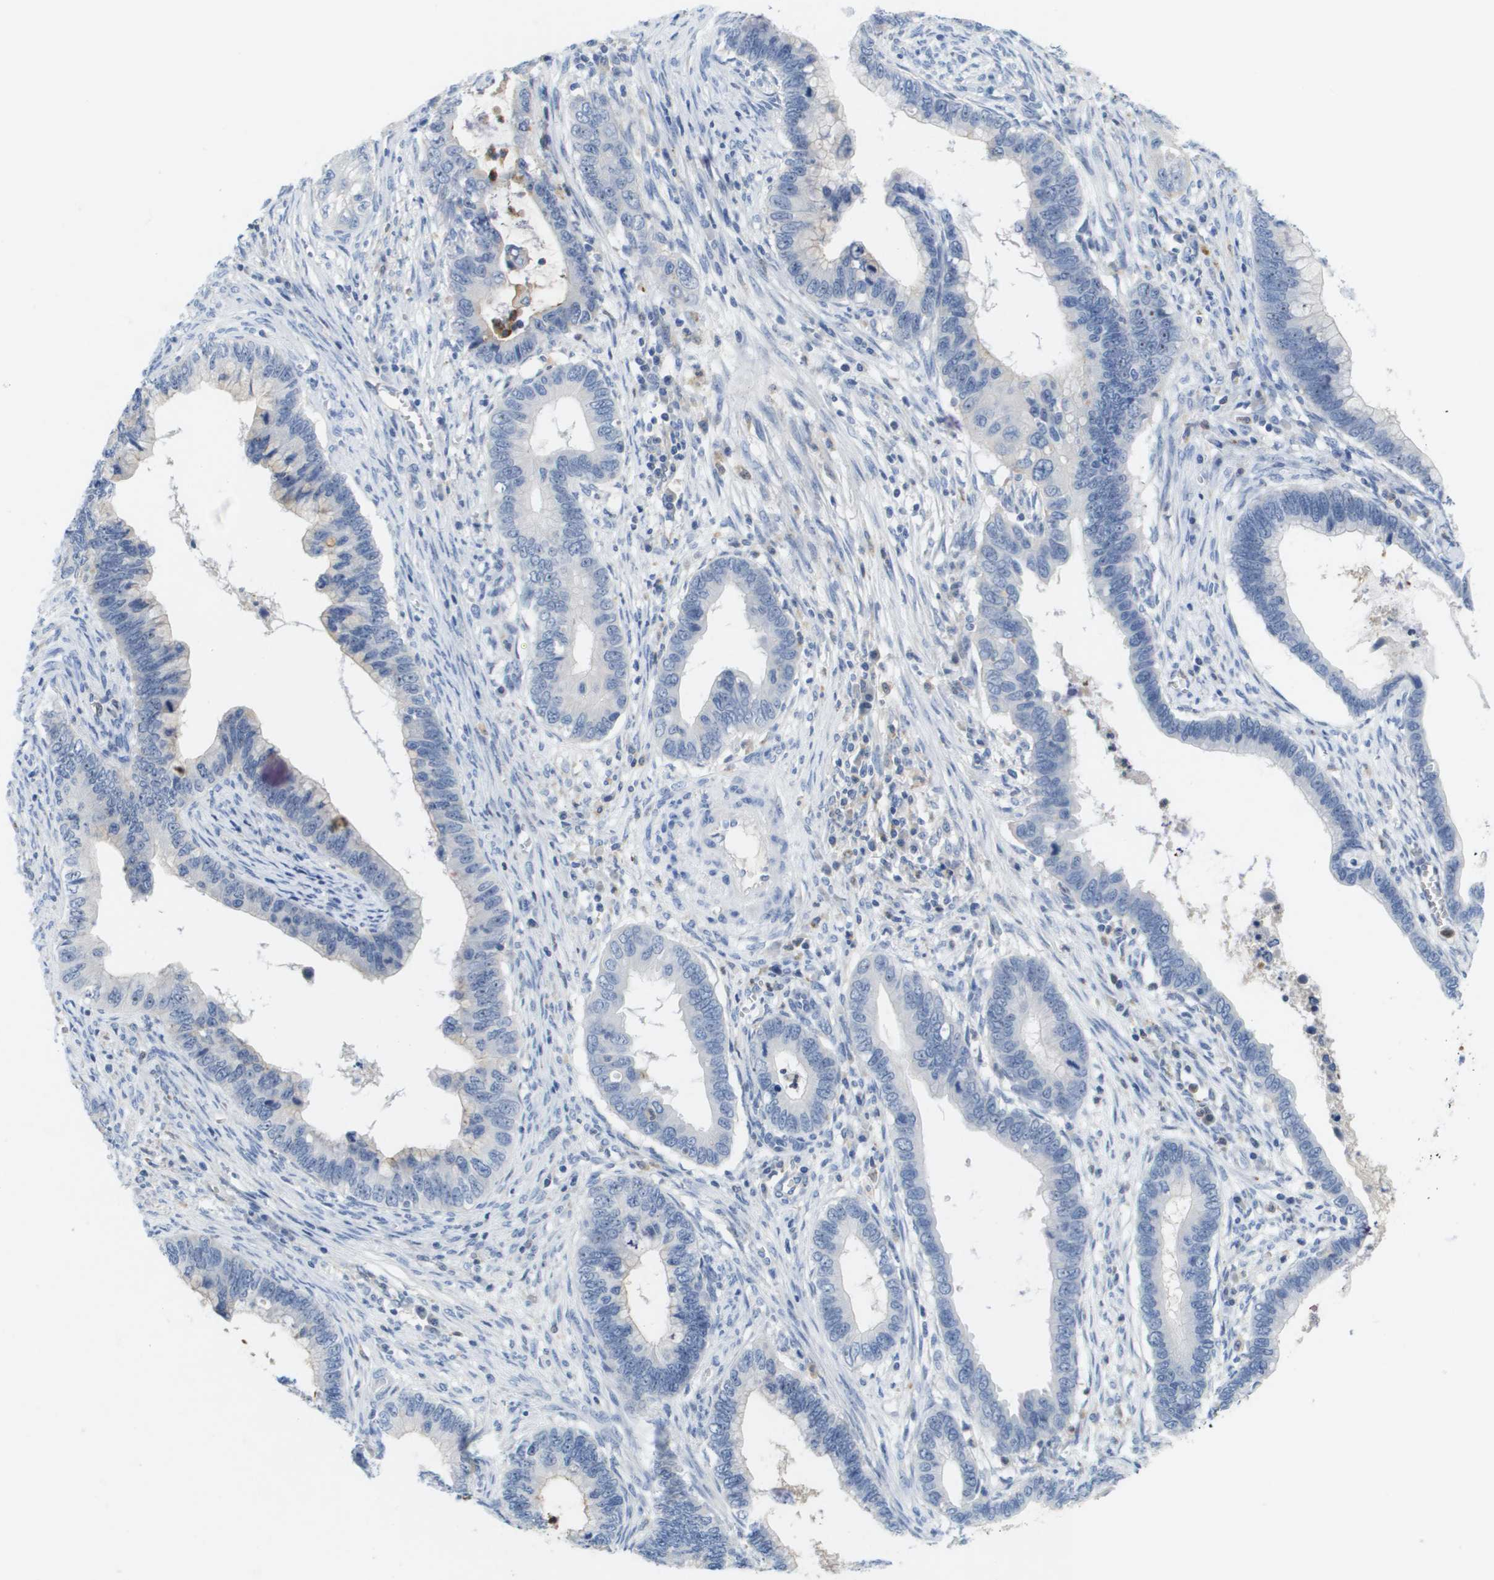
{"staining": {"intensity": "moderate", "quantity": "<25%", "location": "cytoplasmic/membranous"}, "tissue": "cervical cancer", "cell_type": "Tumor cells", "image_type": "cancer", "snomed": [{"axis": "morphology", "description": "Adenocarcinoma, NOS"}, {"axis": "topography", "description": "Cervix"}], "caption": "A high-resolution micrograph shows immunohistochemistry staining of cervical cancer (adenocarcinoma), which exhibits moderate cytoplasmic/membranous expression in approximately <25% of tumor cells.", "gene": "LIPG", "patient": {"sex": "female", "age": 44}}